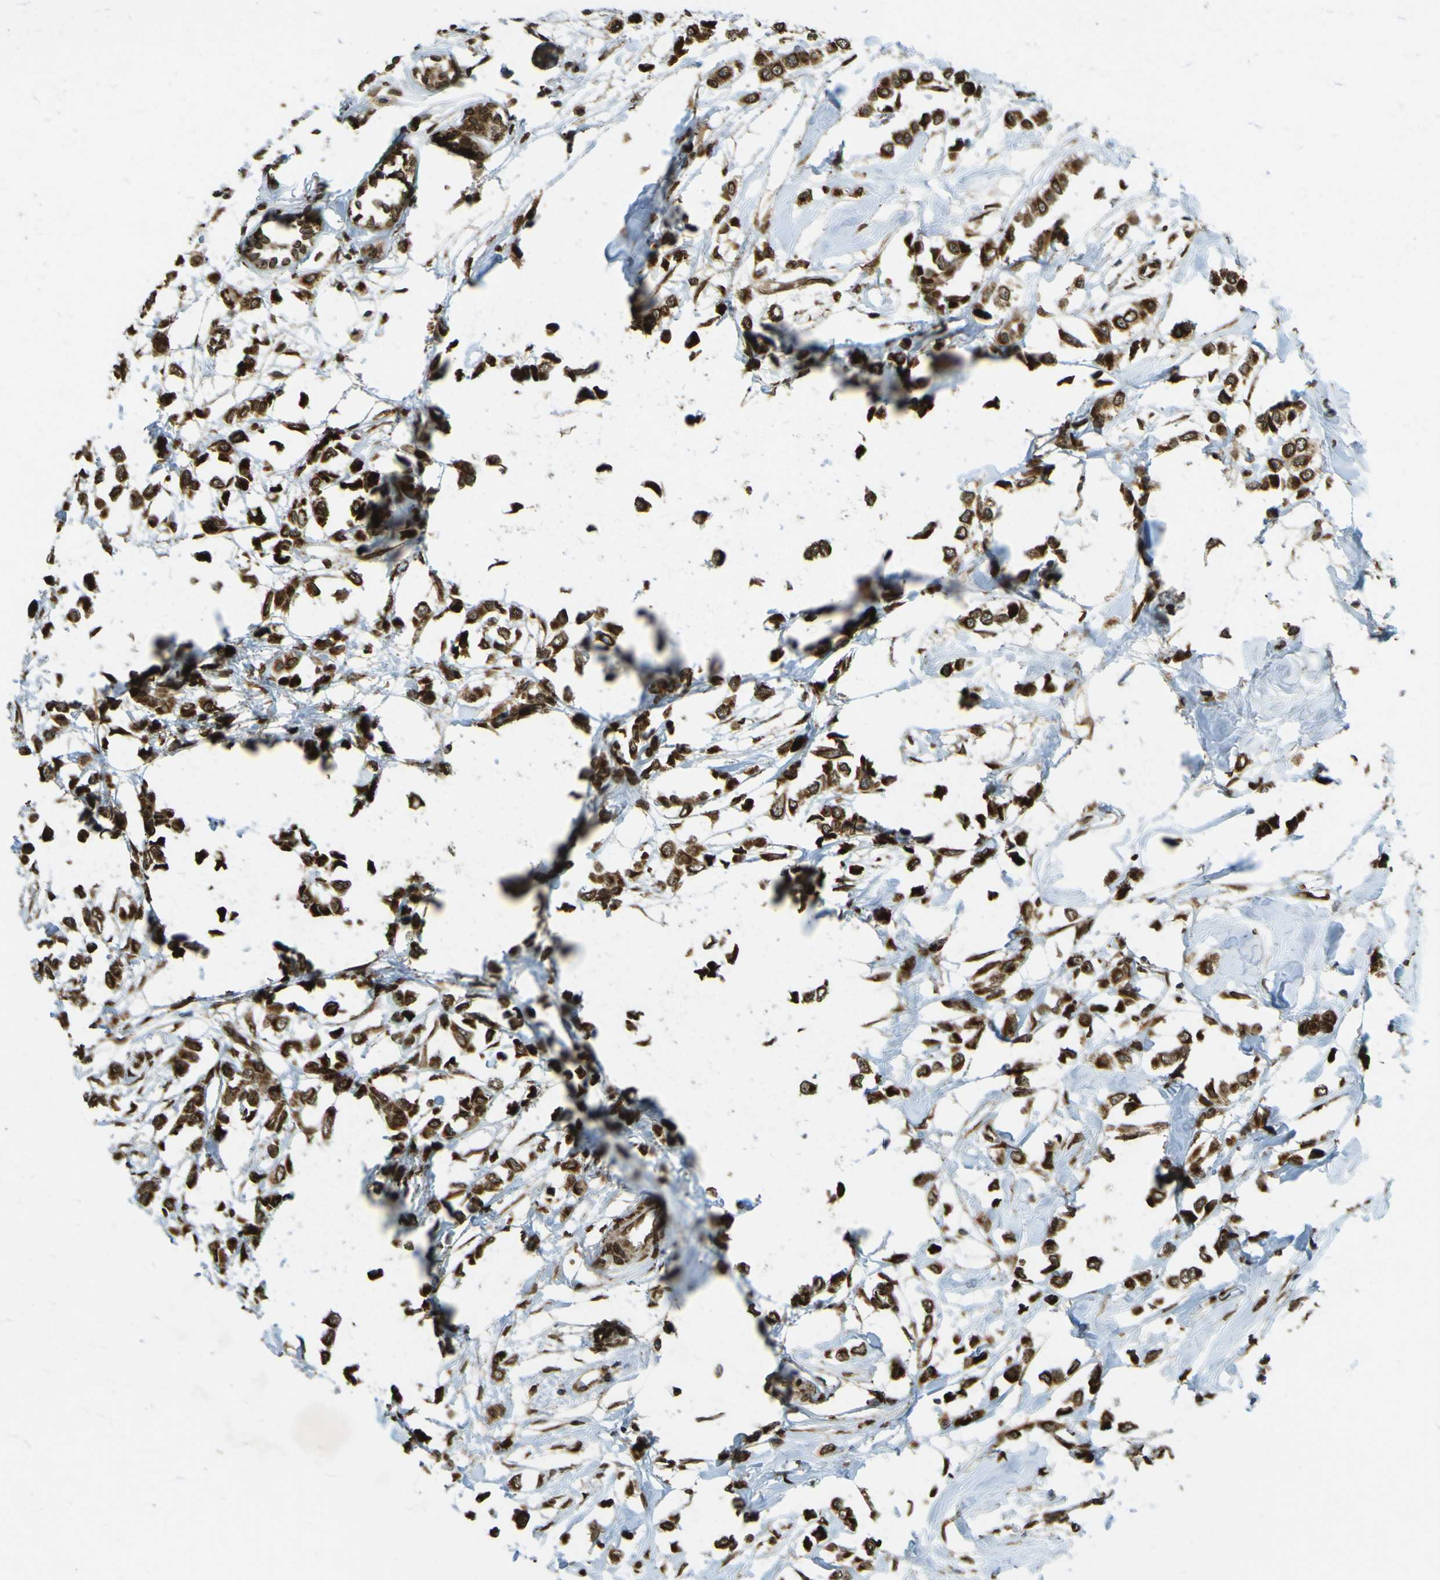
{"staining": {"intensity": "strong", "quantity": ">75%", "location": "cytoplasmic/membranous,nuclear"}, "tissue": "breast cancer", "cell_type": "Tumor cells", "image_type": "cancer", "snomed": [{"axis": "morphology", "description": "Lobular carcinoma"}, {"axis": "topography", "description": "Breast"}], "caption": "Immunohistochemistry (IHC) histopathology image of lobular carcinoma (breast) stained for a protein (brown), which exhibits high levels of strong cytoplasmic/membranous and nuclear expression in about >75% of tumor cells.", "gene": "GALNT1", "patient": {"sex": "female", "age": 51}}